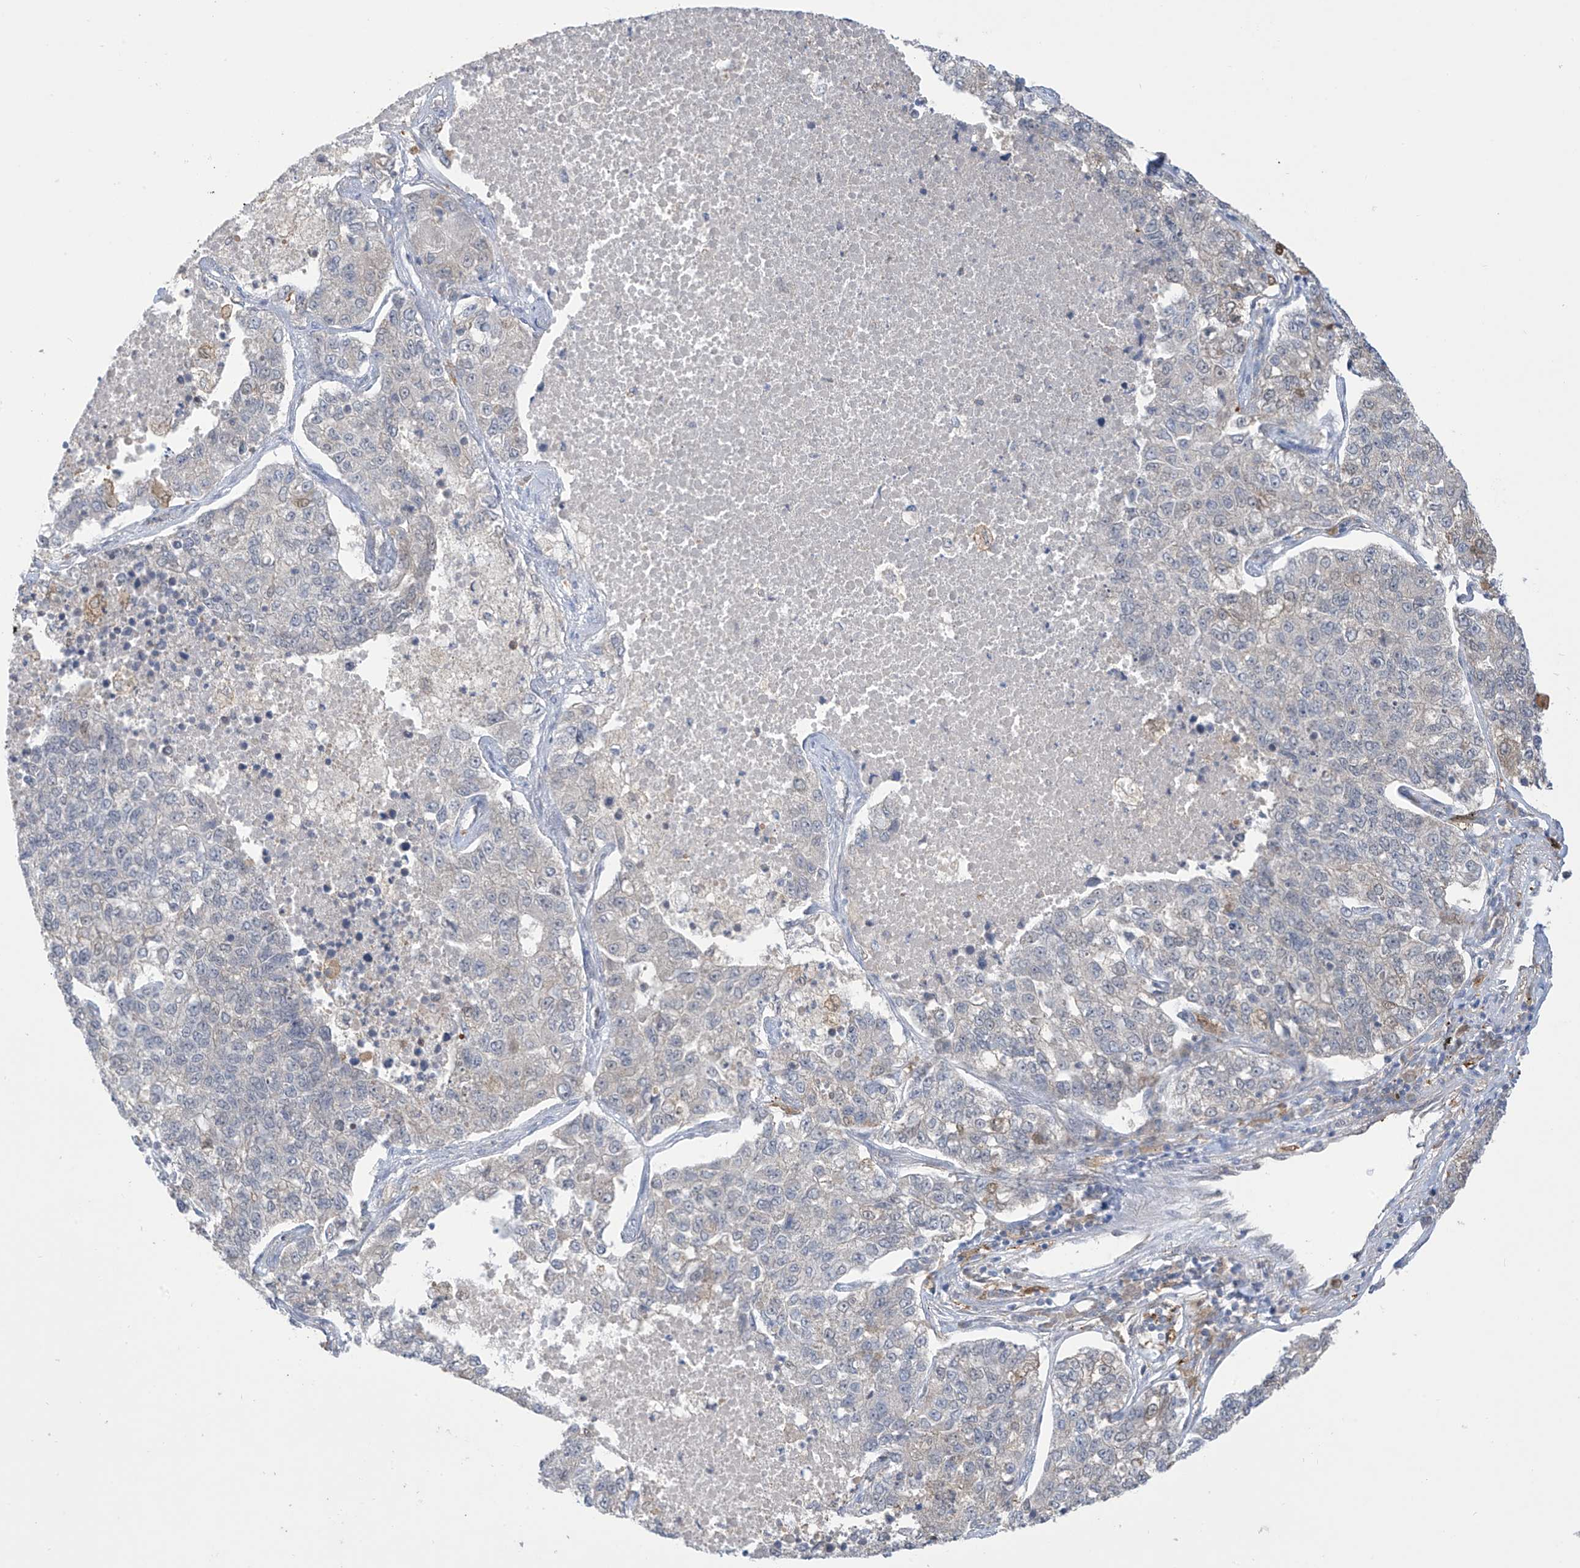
{"staining": {"intensity": "negative", "quantity": "none", "location": "none"}, "tissue": "lung cancer", "cell_type": "Tumor cells", "image_type": "cancer", "snomed": [{"axis": "morphology", "description": "Adenocarcinoma, NOS"}, {"axis": "topography", "description": "Lung"}], "caption": "This is a photomicrograph of immunohistochemistry staining of lung adenocarcinoma, which shows no positivity in tumor cells.", "gene": "IDH1", "patient": {"sex": "male", "age": 49}}